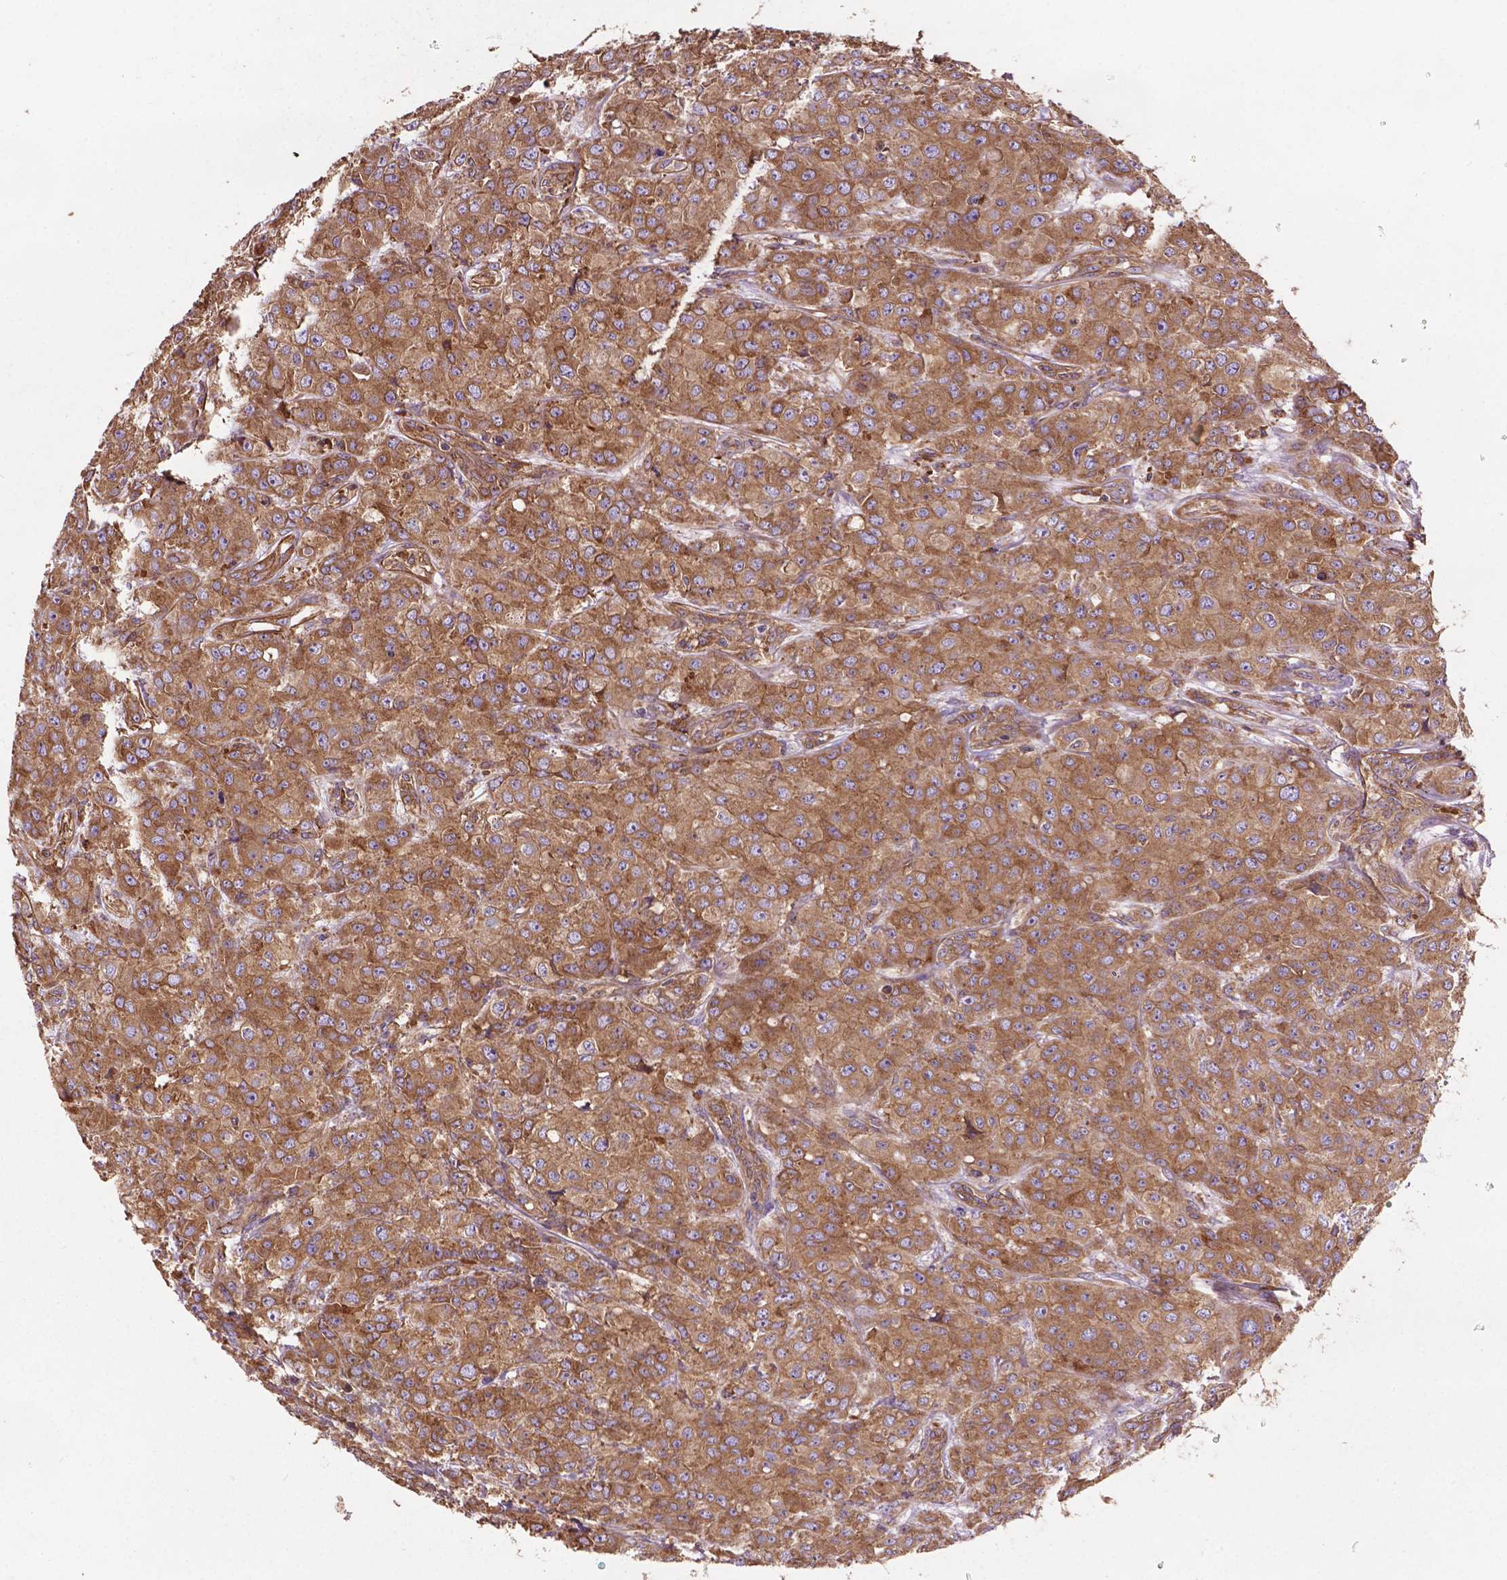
{"staining": {"intensity": "moderate", "quantity": ">75%", "location": "cytoplasmic/membranous"}, "tissue": "breast cancer", "cell_type": "Tumor cells", "image_type": "cancer", "snomed": [{"axis": "morphology", "description": "Normal tissue, NOS"}, {"axis": "morphology", "description": "Duct carcinoma"}, {"axis": "topography", "description": "Breast"}], "caption": "Immunohistochemical staining of breast cancer reveals moderate cytoplasmic/membranous protein staining in about >75% of tumor cells.", "gene": "CCDC71L", "patient": {"sex": "female", "age": 43}}